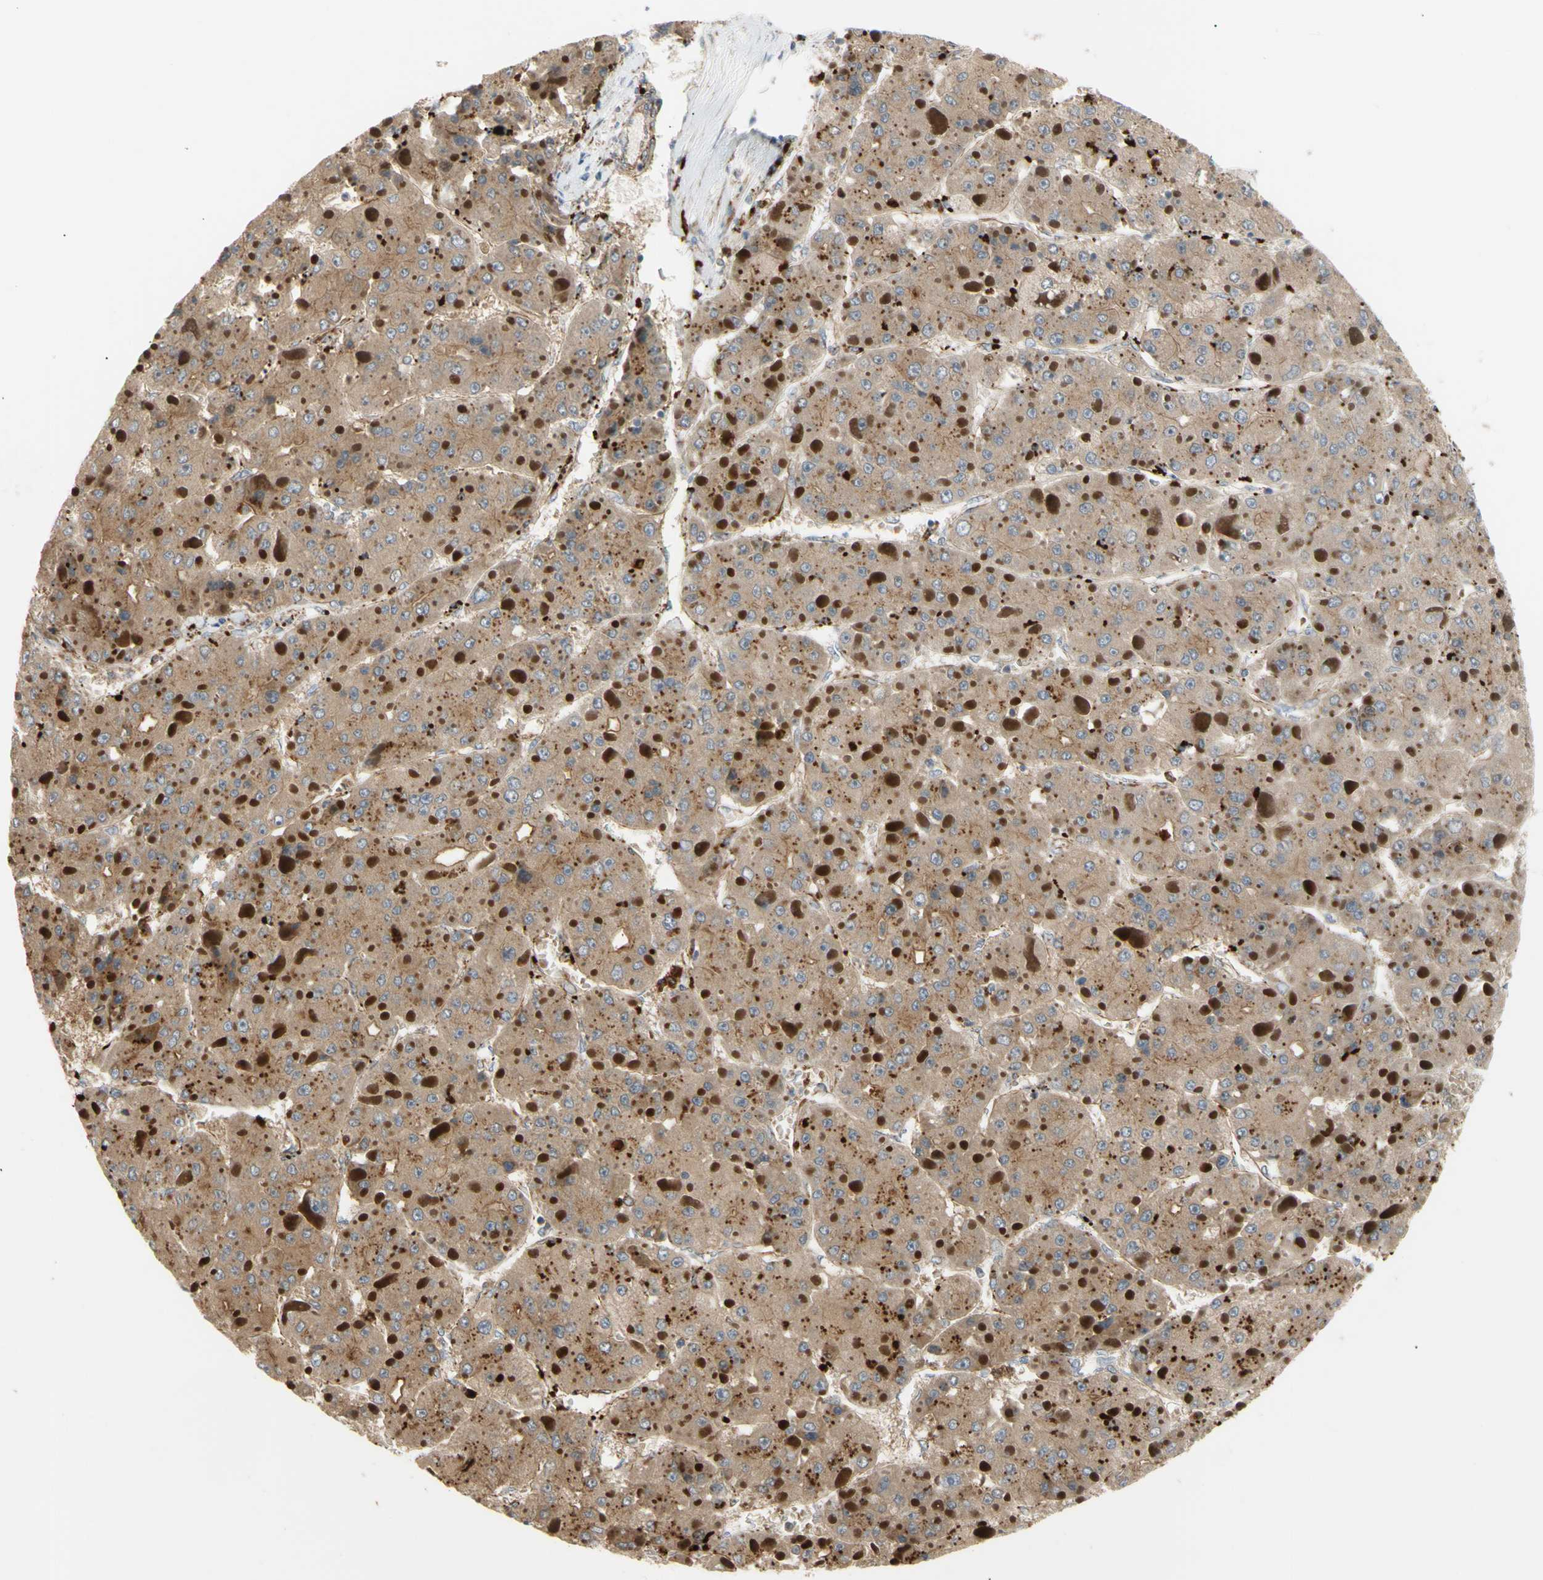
{"staining": {"intensity": "moderate", "quantity": ">75%", "location": "cytoplasmic/membranous"}, "tissue": "liver cancer", "cell_type": "Tumor cells", "image_type": "cancer", "snomed": [{"axis": "morphology", "description": "Carcinoma, Hepatocellular, NOS"}, {"axis": "topography", "description": "Liver"}], "caption": "Immunohistochemical staining of human liver cancer shows medium levels of moderate cytoplasmic/membranous protein staining in about >75% of tumor cells. The staining is performed using DAB (3,3'-diaminobenzidine) brown chromogen to label protein expression. The nuclei are counter-stained blue using hematoxylin.", "gene": "TUBG2", "patient": {"sex": "female", "age": 73}}